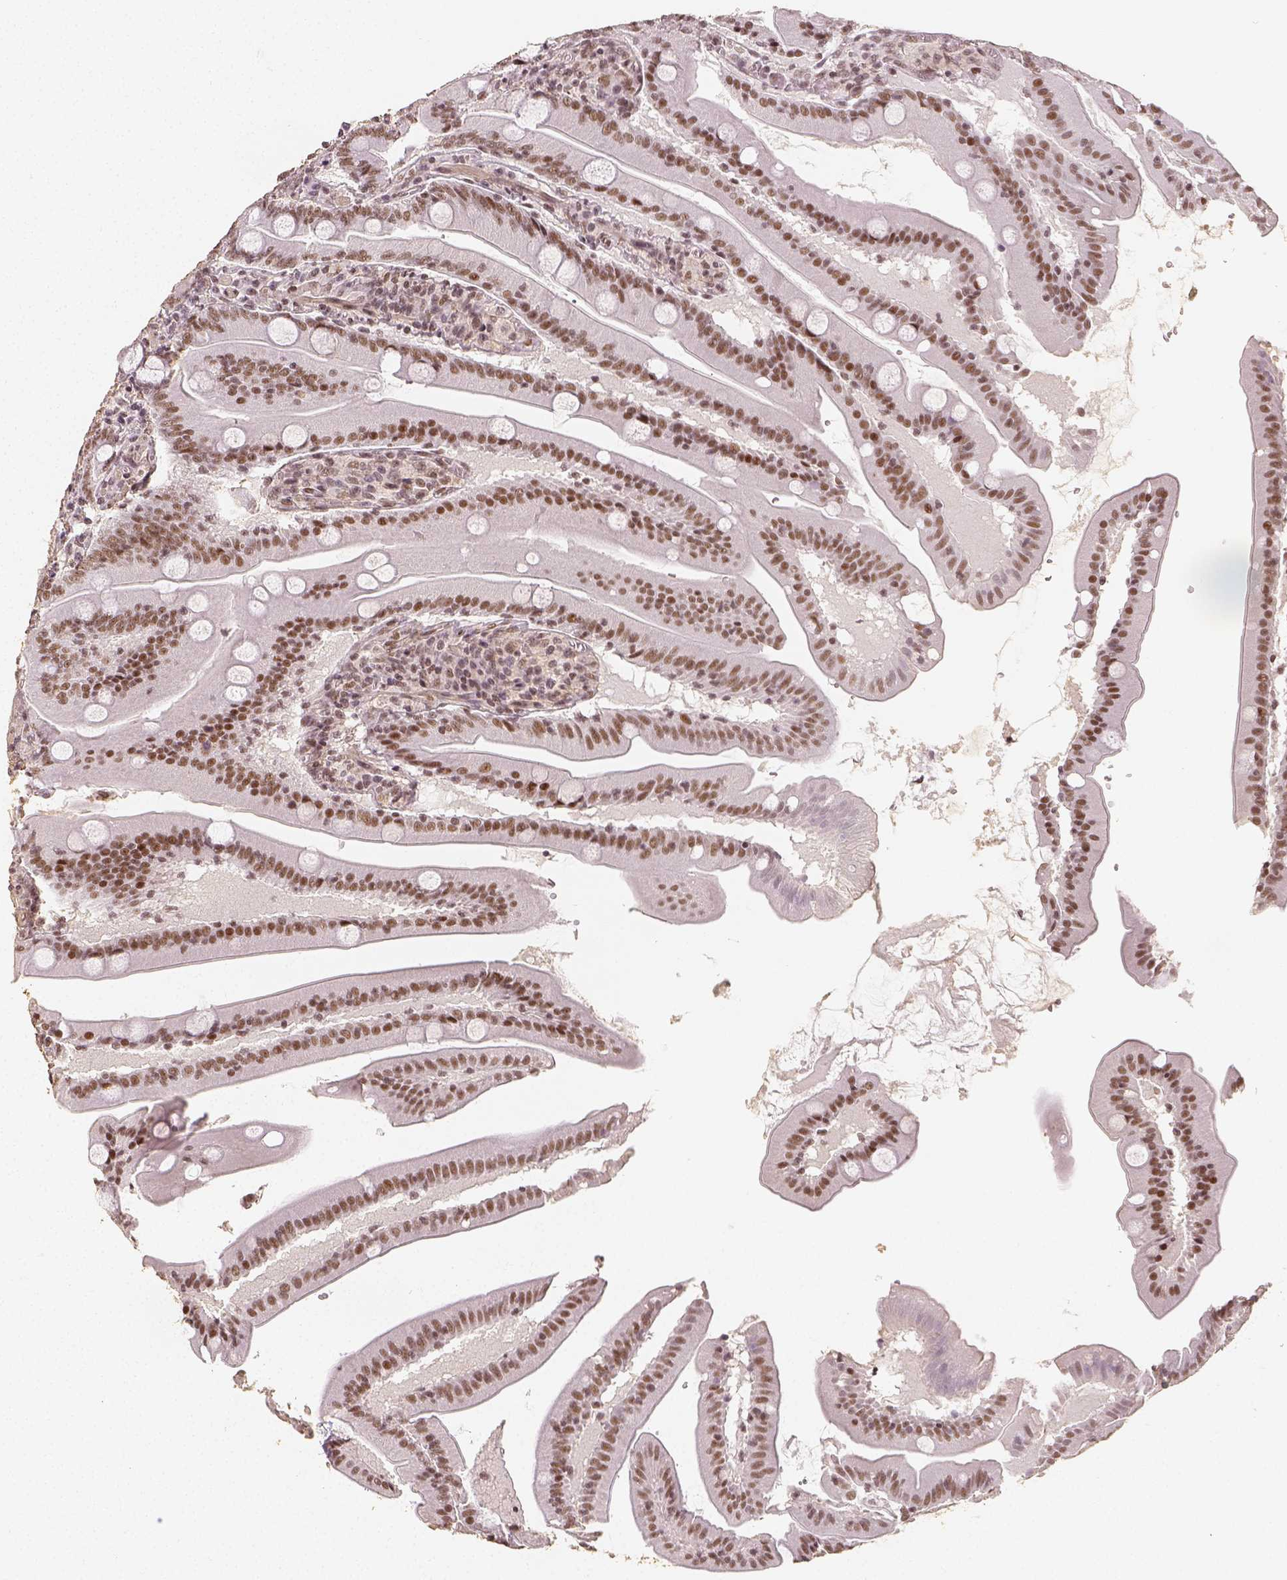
{"staining": {"intensity": "moderate", "quantity": ">75%", "location": "nuclear"}, "tissue": "small intestine", "cell_type": "Glandular cells", "image_type": "normal", "snomed": [{"axis": "morphology", "description": "Normal tissue, NOS"}, {"axis": "topography", "description": "Small intestine"}], "caption": "The immunohistochemical stain highlights moderate nuclear expression in glandular cells of normal small intestine.", "gene": "HDAC1", "patient": {"sex": "male", "age": 37}}